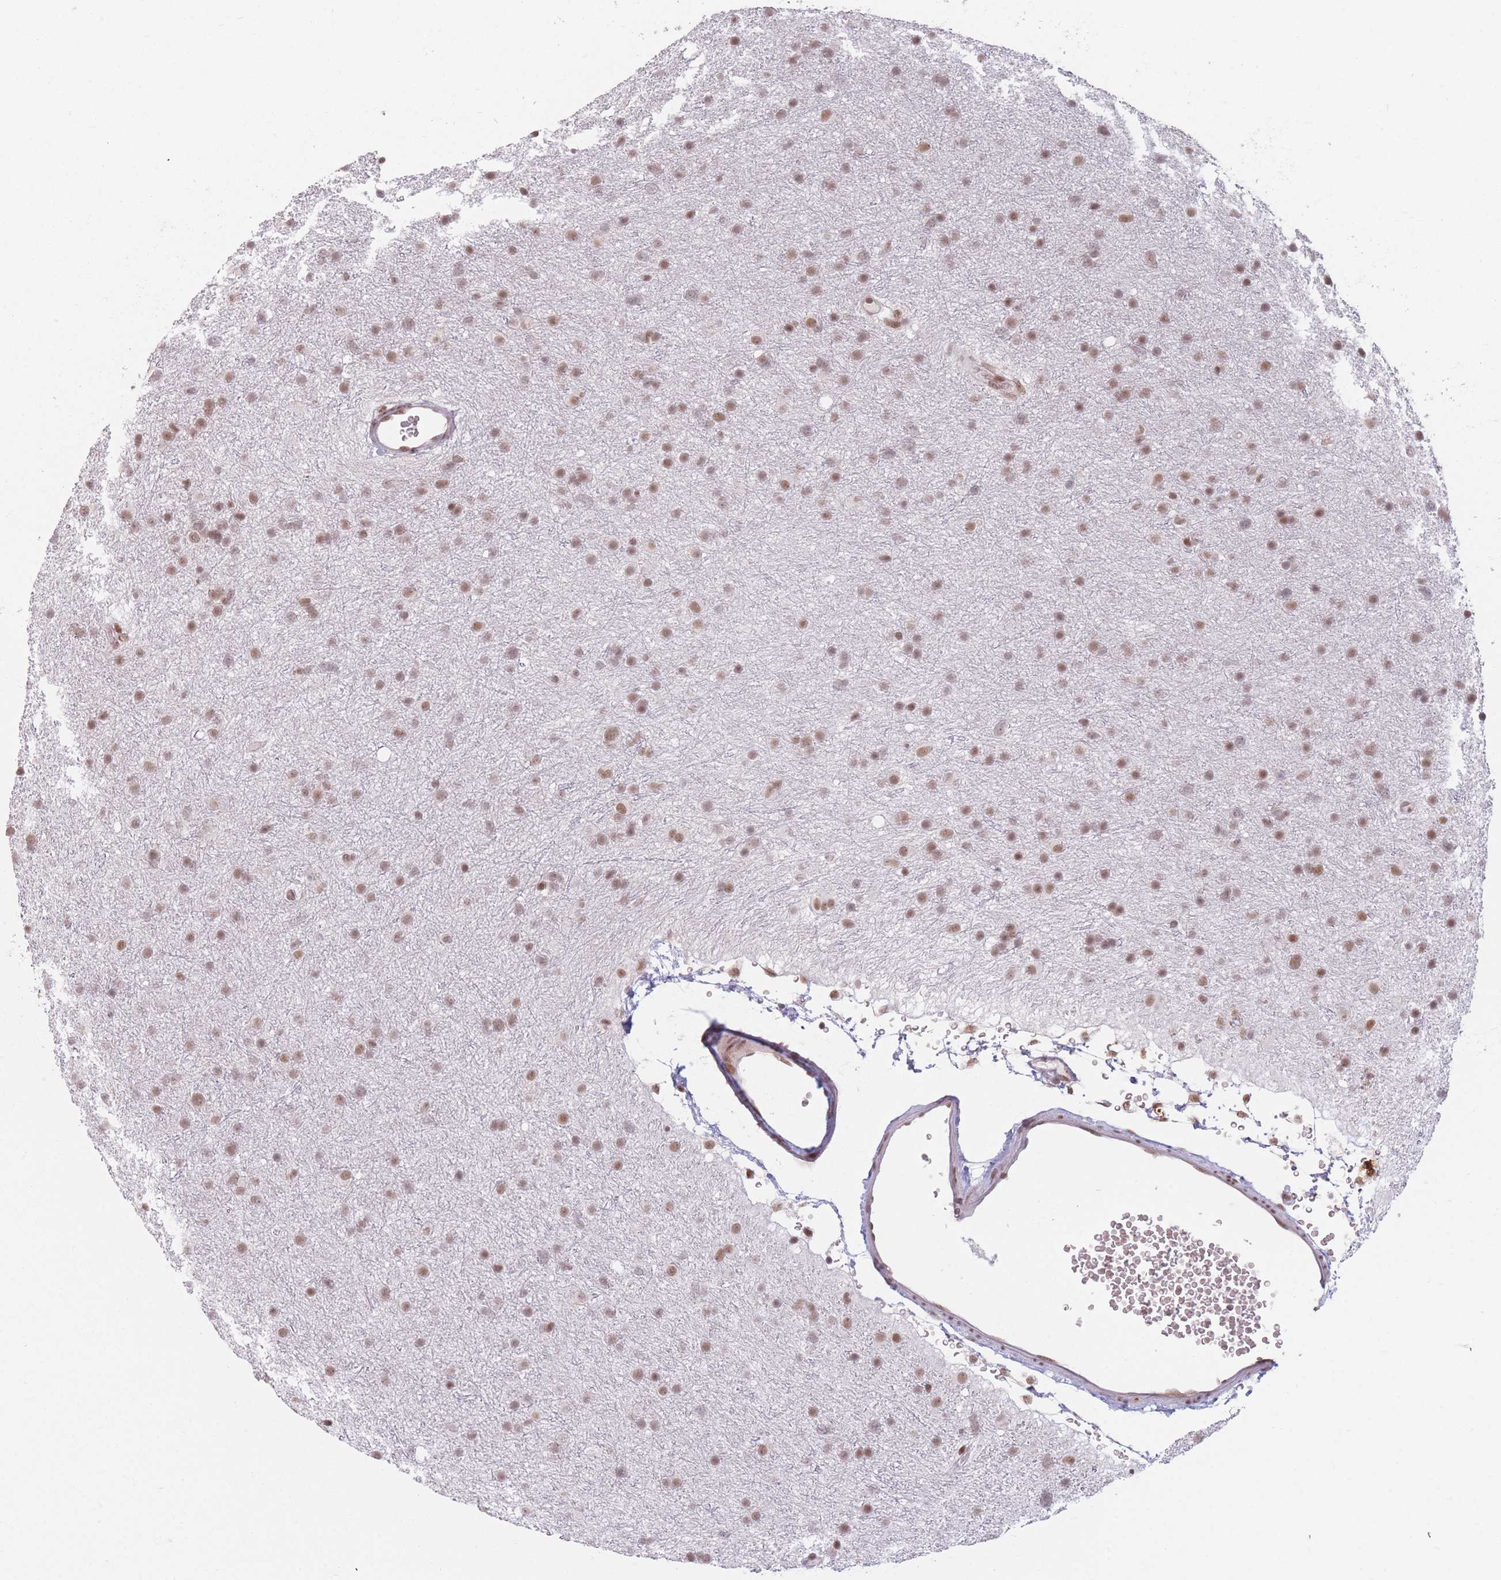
{"staining": {"intensity": "moderate", "quantity": ">75%", "location": "nuclear"}, "tissue": "glioma", "cell_type": "Tumor cells", "image_type": "cancer", "snomed": [{"axis": "morphology", "description": "Glioma, malignant, Low grade"}, {"axis": "topography", "description": "Cerebral cortex"}], "caption": "Immunohistochemical staining of malignant glioma (low-grade) reveals medium levels of moderate nuclear protein positivity in approximately >75% of tumor cells. (Brightfield microscopy of DAB IHC at high magnification).", "gene": "SUPT6H", "patient": {"sex": "female", "age": 39}}